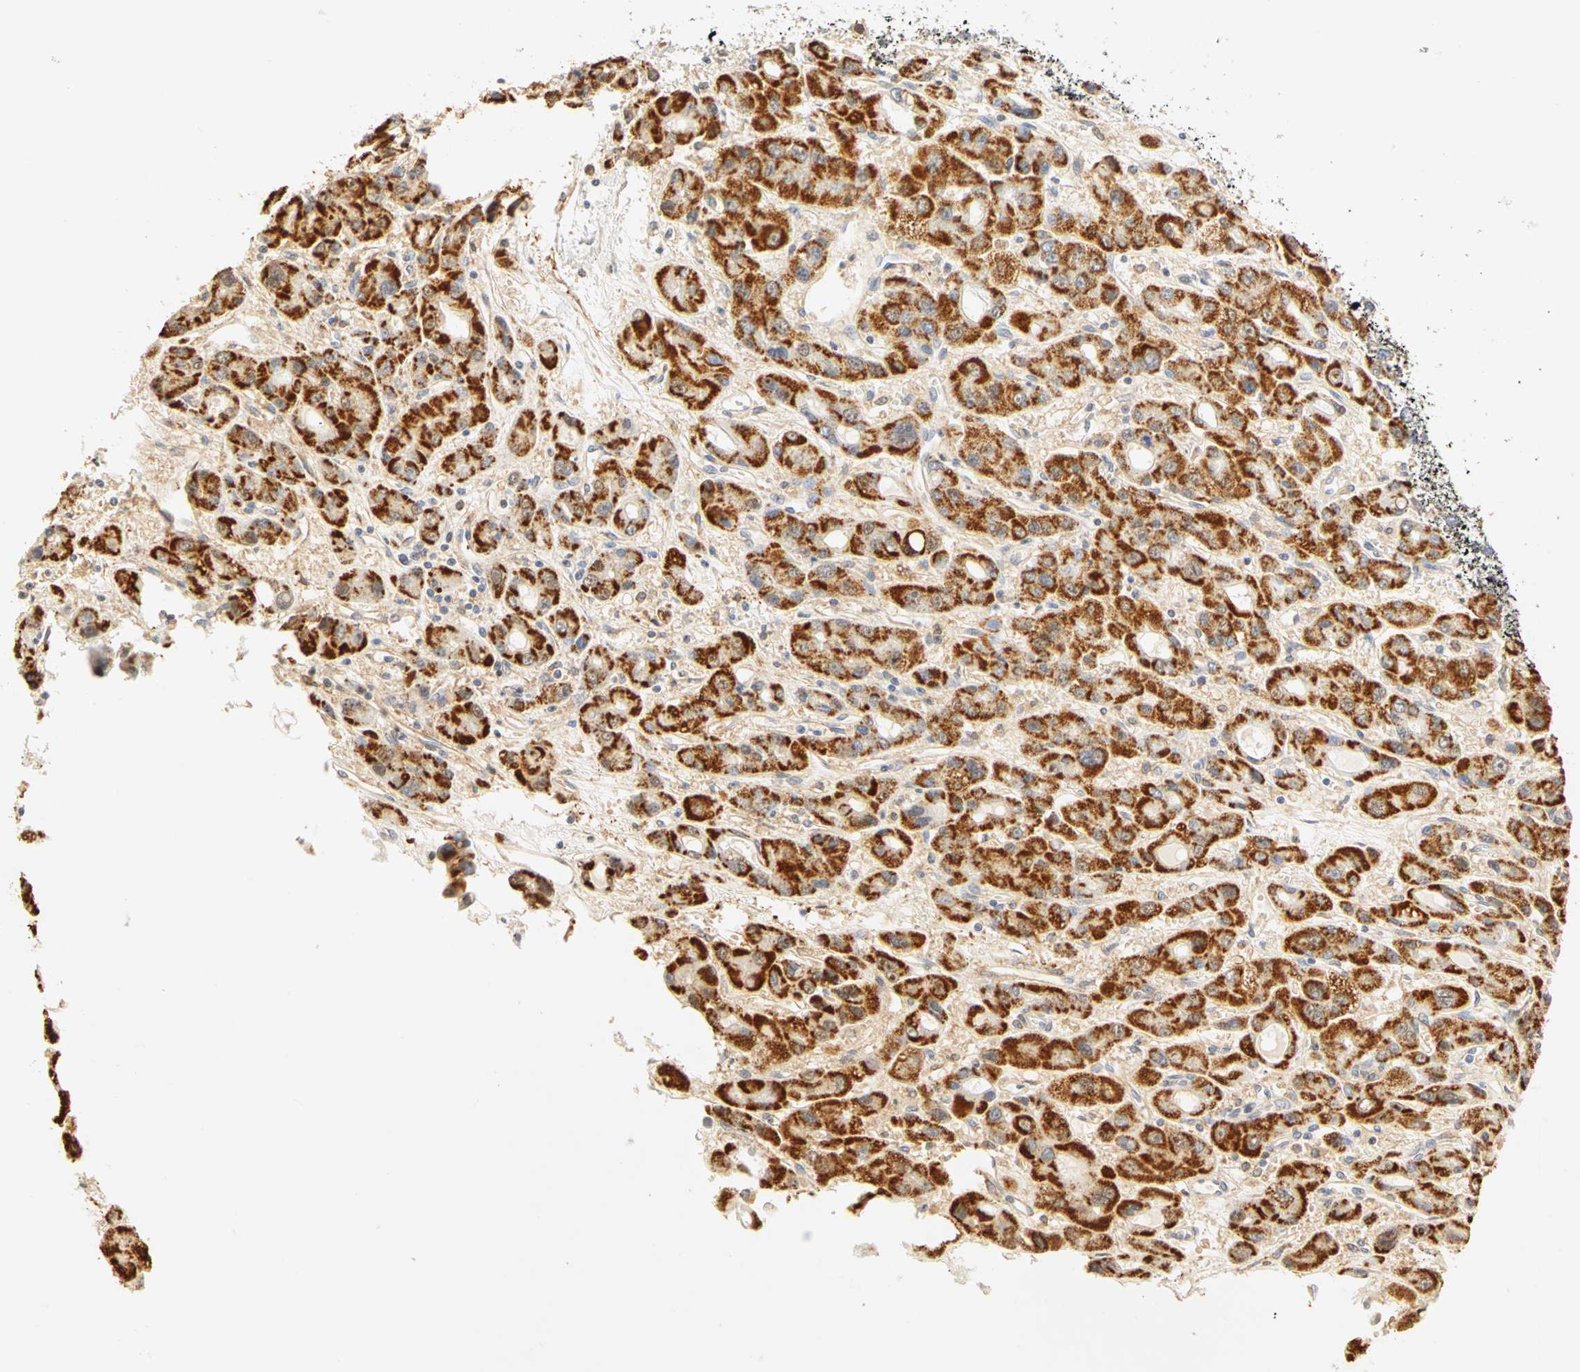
{"staining": {"intensity": "strong", "quantity": ">75%", "location": "cytoplasmic/membranous"}, "tissue": "liver cancer", "cell_type": "Tumor cells", "image_type": "cancer", "snomed": [{"axis": "morphology", "description": "Carcinoma, Hepatocellular, NOS"}, {"axis": "topography", "description": "Liver"}], "caption": "Immunohistochemistry (IHC) photomicrograph of human liver hepatocellular carcinoma stained for a protein (brown), which shows high levels of strong cytoplasmic/membranous expression in approximately >75% of tumor cells.", "gene": "GNRH2", "patient": {"sex": "male", "age": 55}}